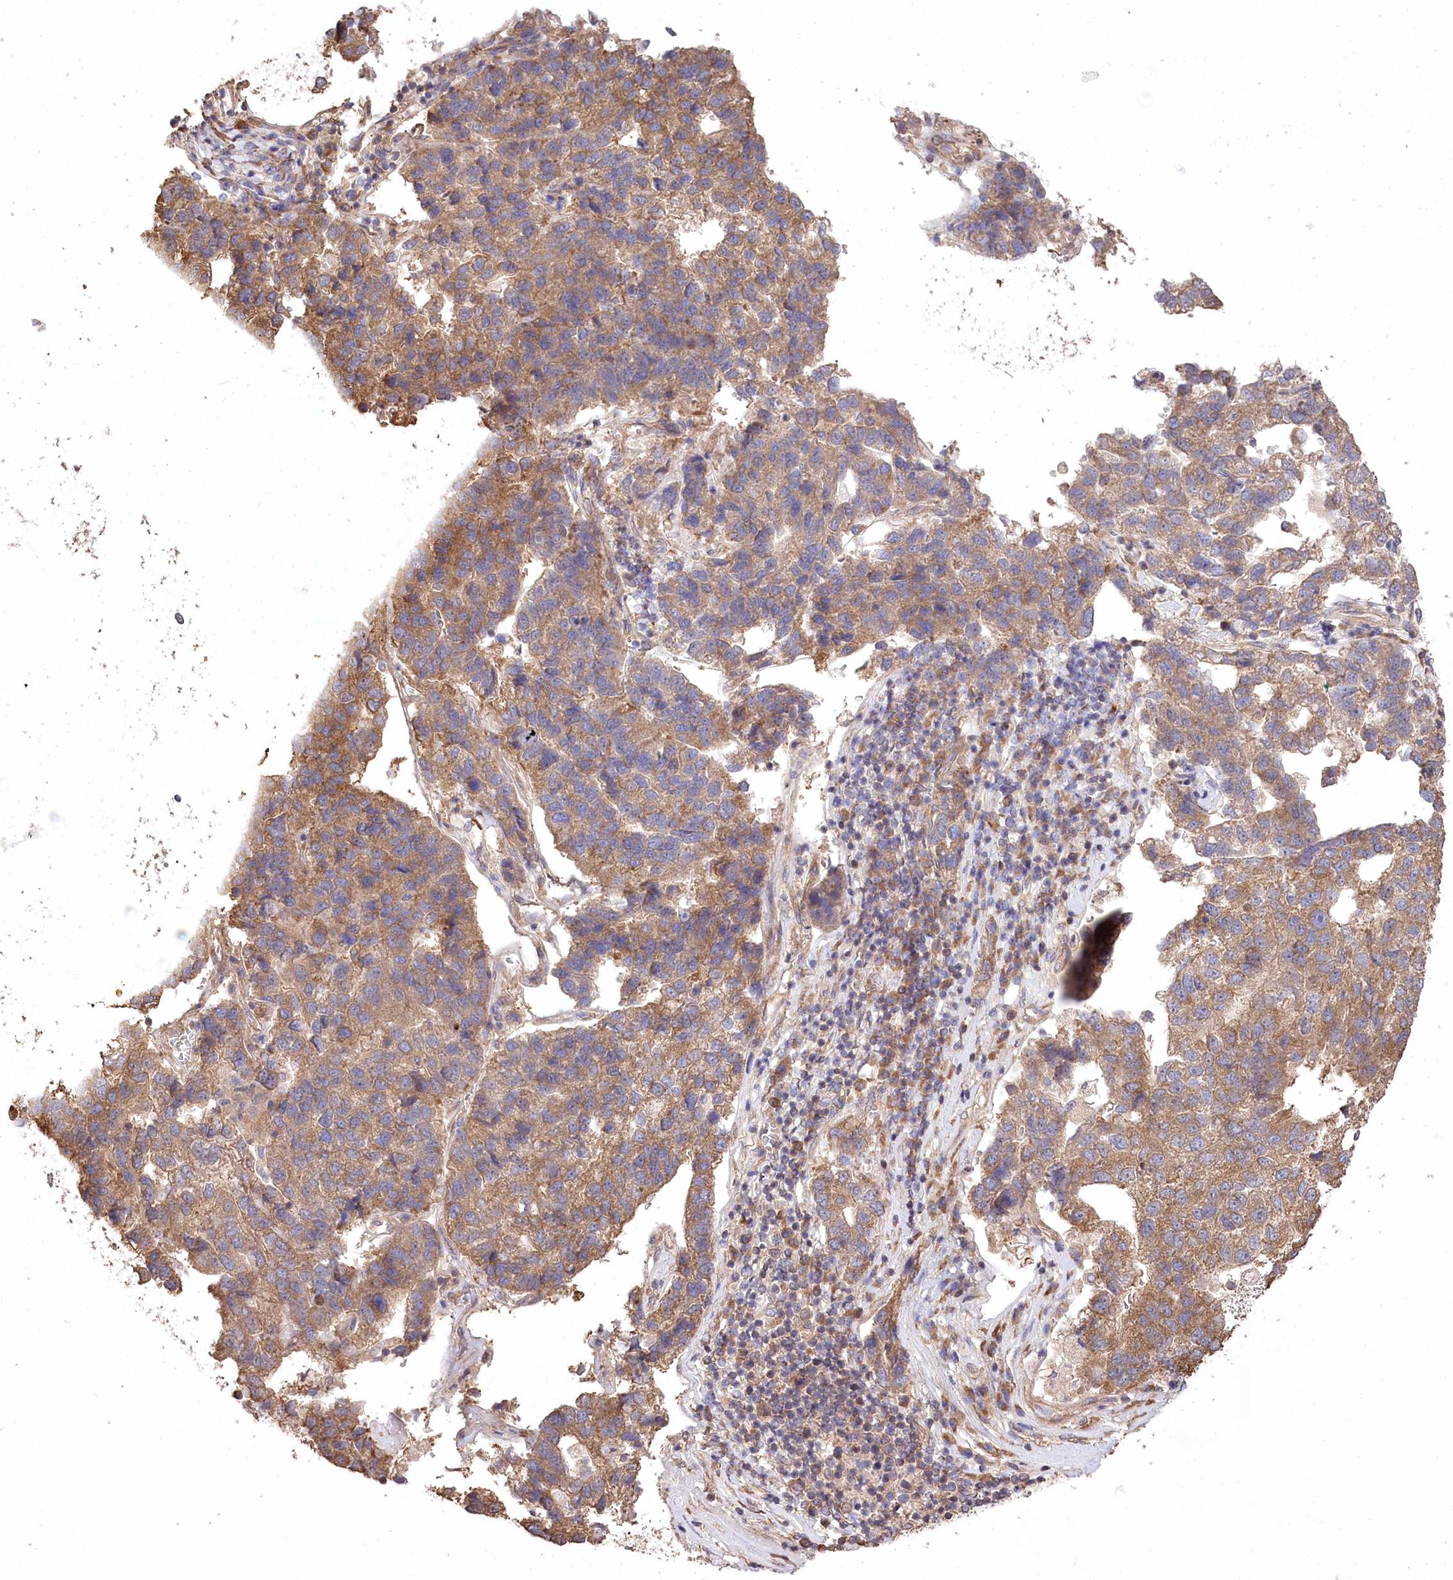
{"staining": {"intensity": "moderate", "quantity": "25%-75%", "location": "cytoplasmic/membranous"}, "tissue": "pancreatic cancer", "cell_type": "Tumor cells", "image_type": "cancer", "snomed": [{"axis": "morphology", "description": "Adenocarcinoma, NOS"}, {"axis": "topography", "description": "Pancreas"}], "caption": "The immunohistochemical stain highlights moderate cytoplasmic/membranous positivity in tumor cells of adenocarcinoma (pancreatic) tissue. (IHC, brightfield microscopy, high magnification).", "gene": "PRSS53", "patient": {"sex": "female", "age": 61}}